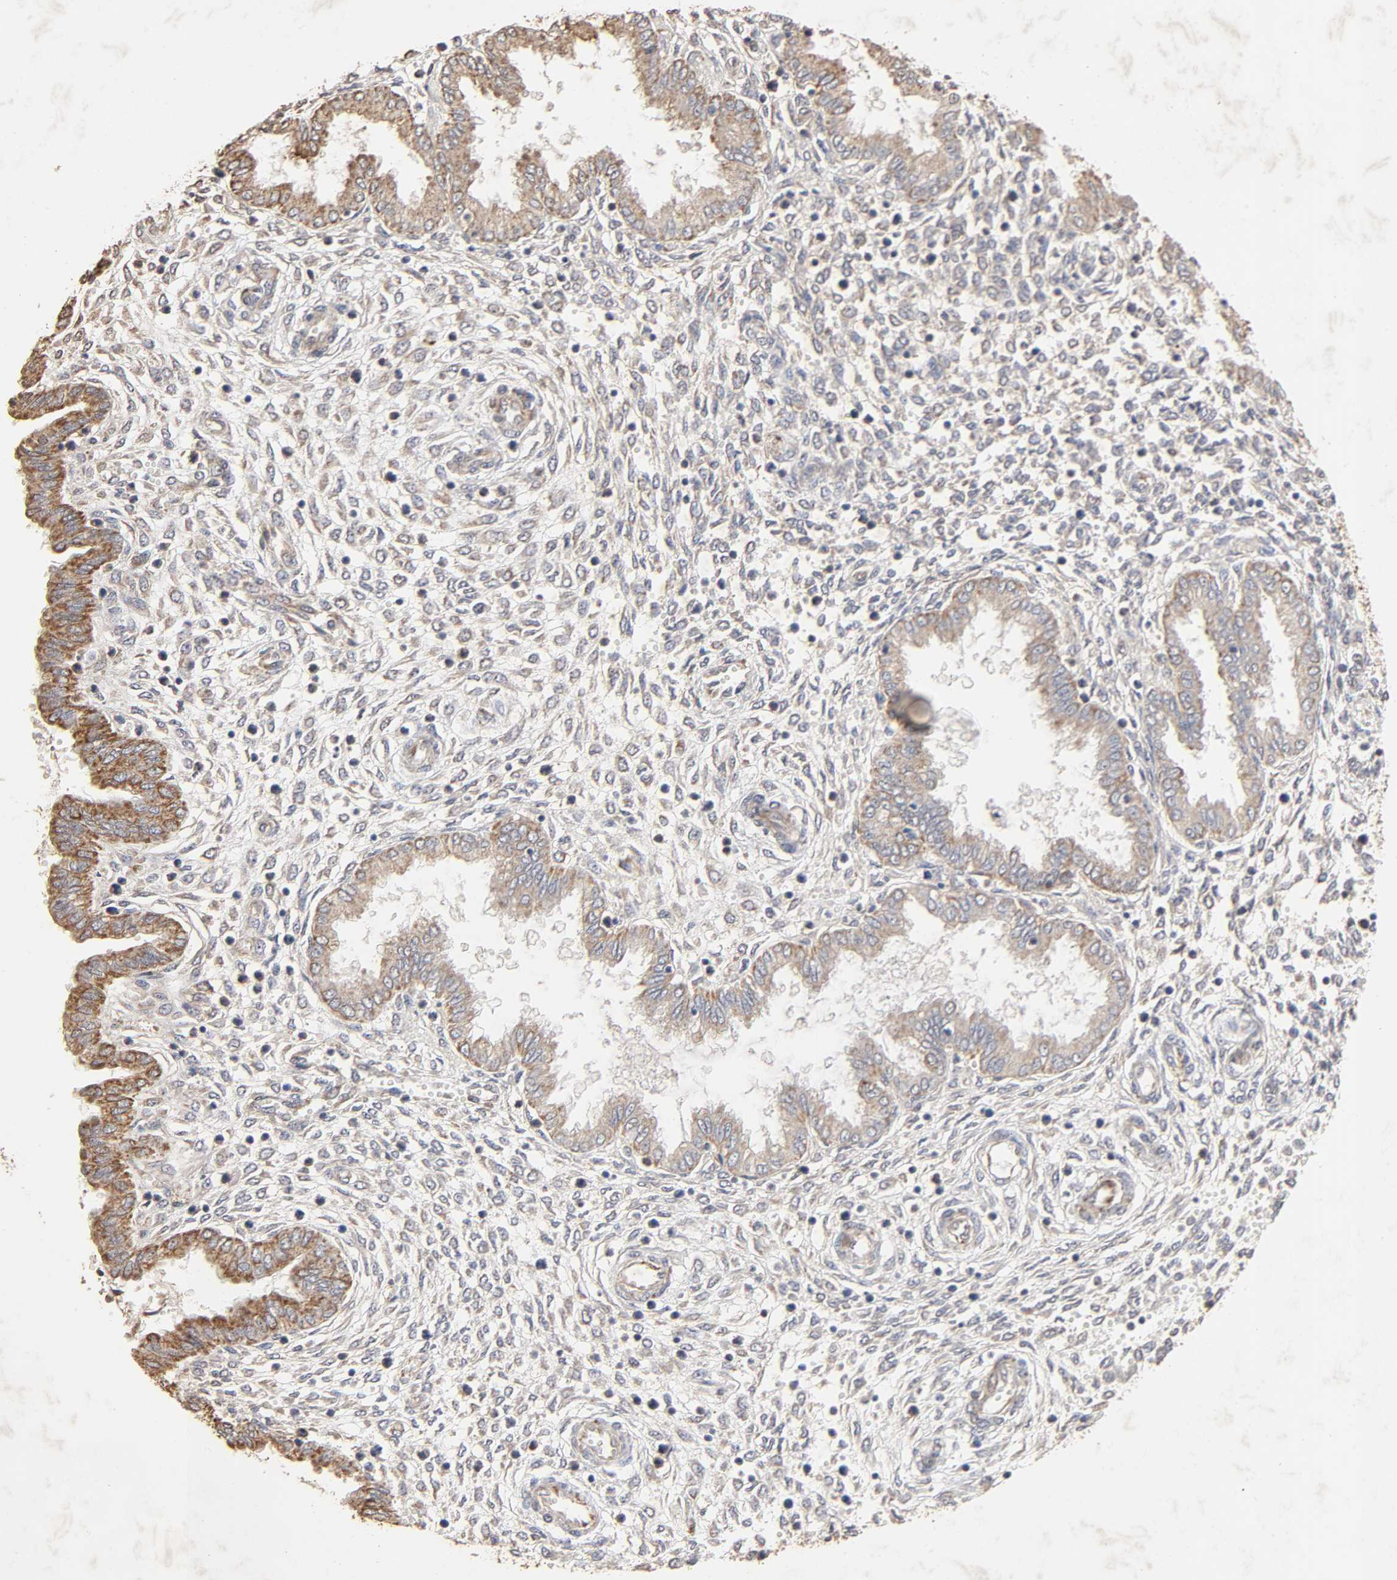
{"staining": {"intensity": "weak", "quantity": "25%-75%", "location": "cytoplasmic/membranous"}, "tissue": "endometrium", "cell_type": "Cells in endometrial stroma", "image_type": "normal", "snomed": [{"axis": "morphology", "description": "Normal tissue, NOS"}, {"axis": "topography", "description": "Endometrium"}], "caption": "An image showing weak cytoplasmic/membranous staining in approximately 25%-75% of cells in endometrial stroma in benign endometrium, as visualized by brown immunohistochemical staining.", "gene": "CYCS", "patient": {"sex": "female", "age": 33}}